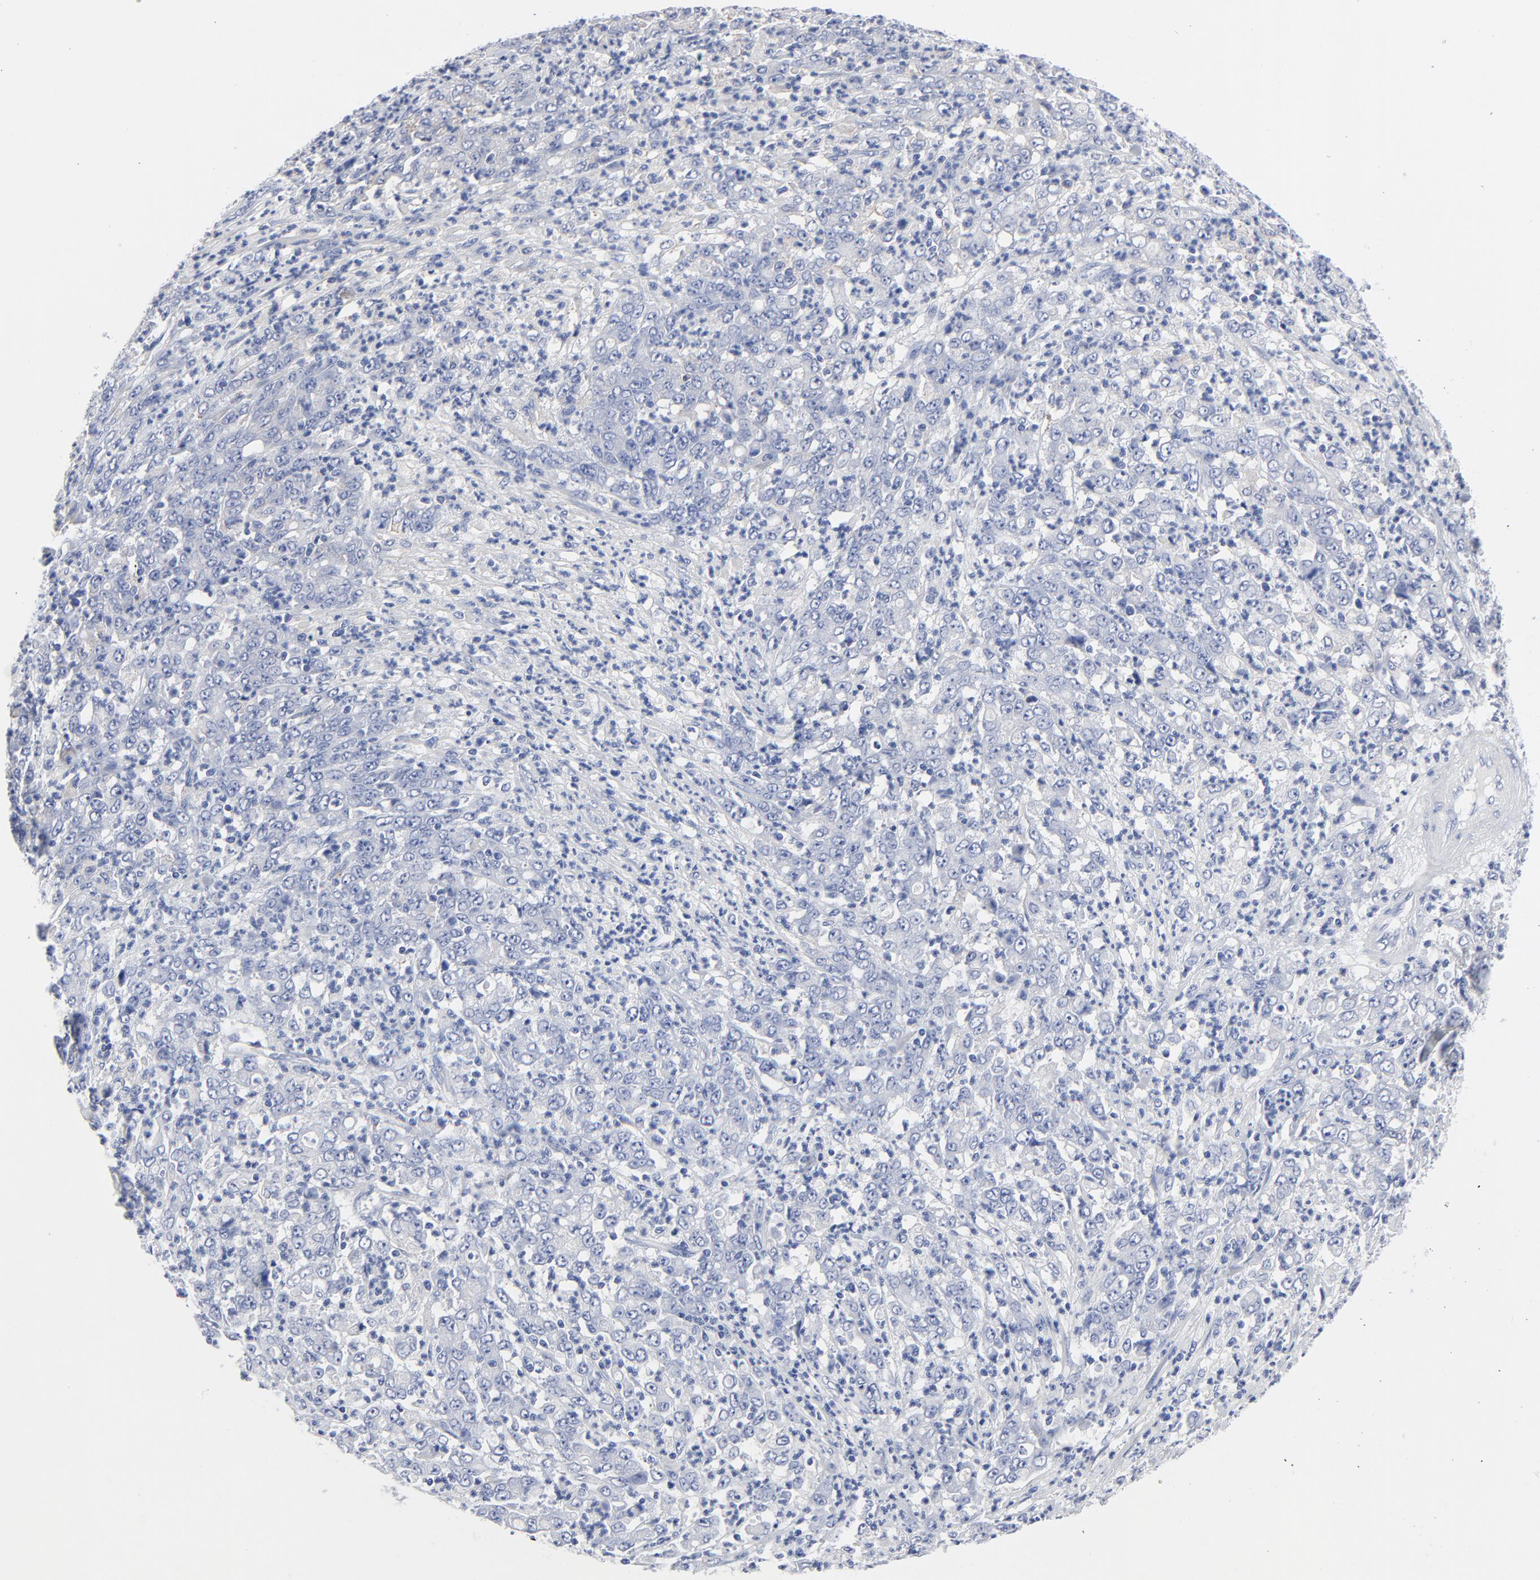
{"staining": {"intensity": "negative", "quantity": "none", "location": "none"}, "tissue": "stomach cancer", "cell_type": "Tumor cells", "image_type": "cancer", "snomed": [{"axis": "morphology", "description": "Adenocarcinoma, NOS"}, {"axis": "topography", "description": "Stomach, lower"}], "caption": "Adenocarcinoma (stomach) was stained to show a protein in brown. There is no significant expression in tumor cells.", "gene": "STAT2", "patient": {"sex": "female", "age": 71}}